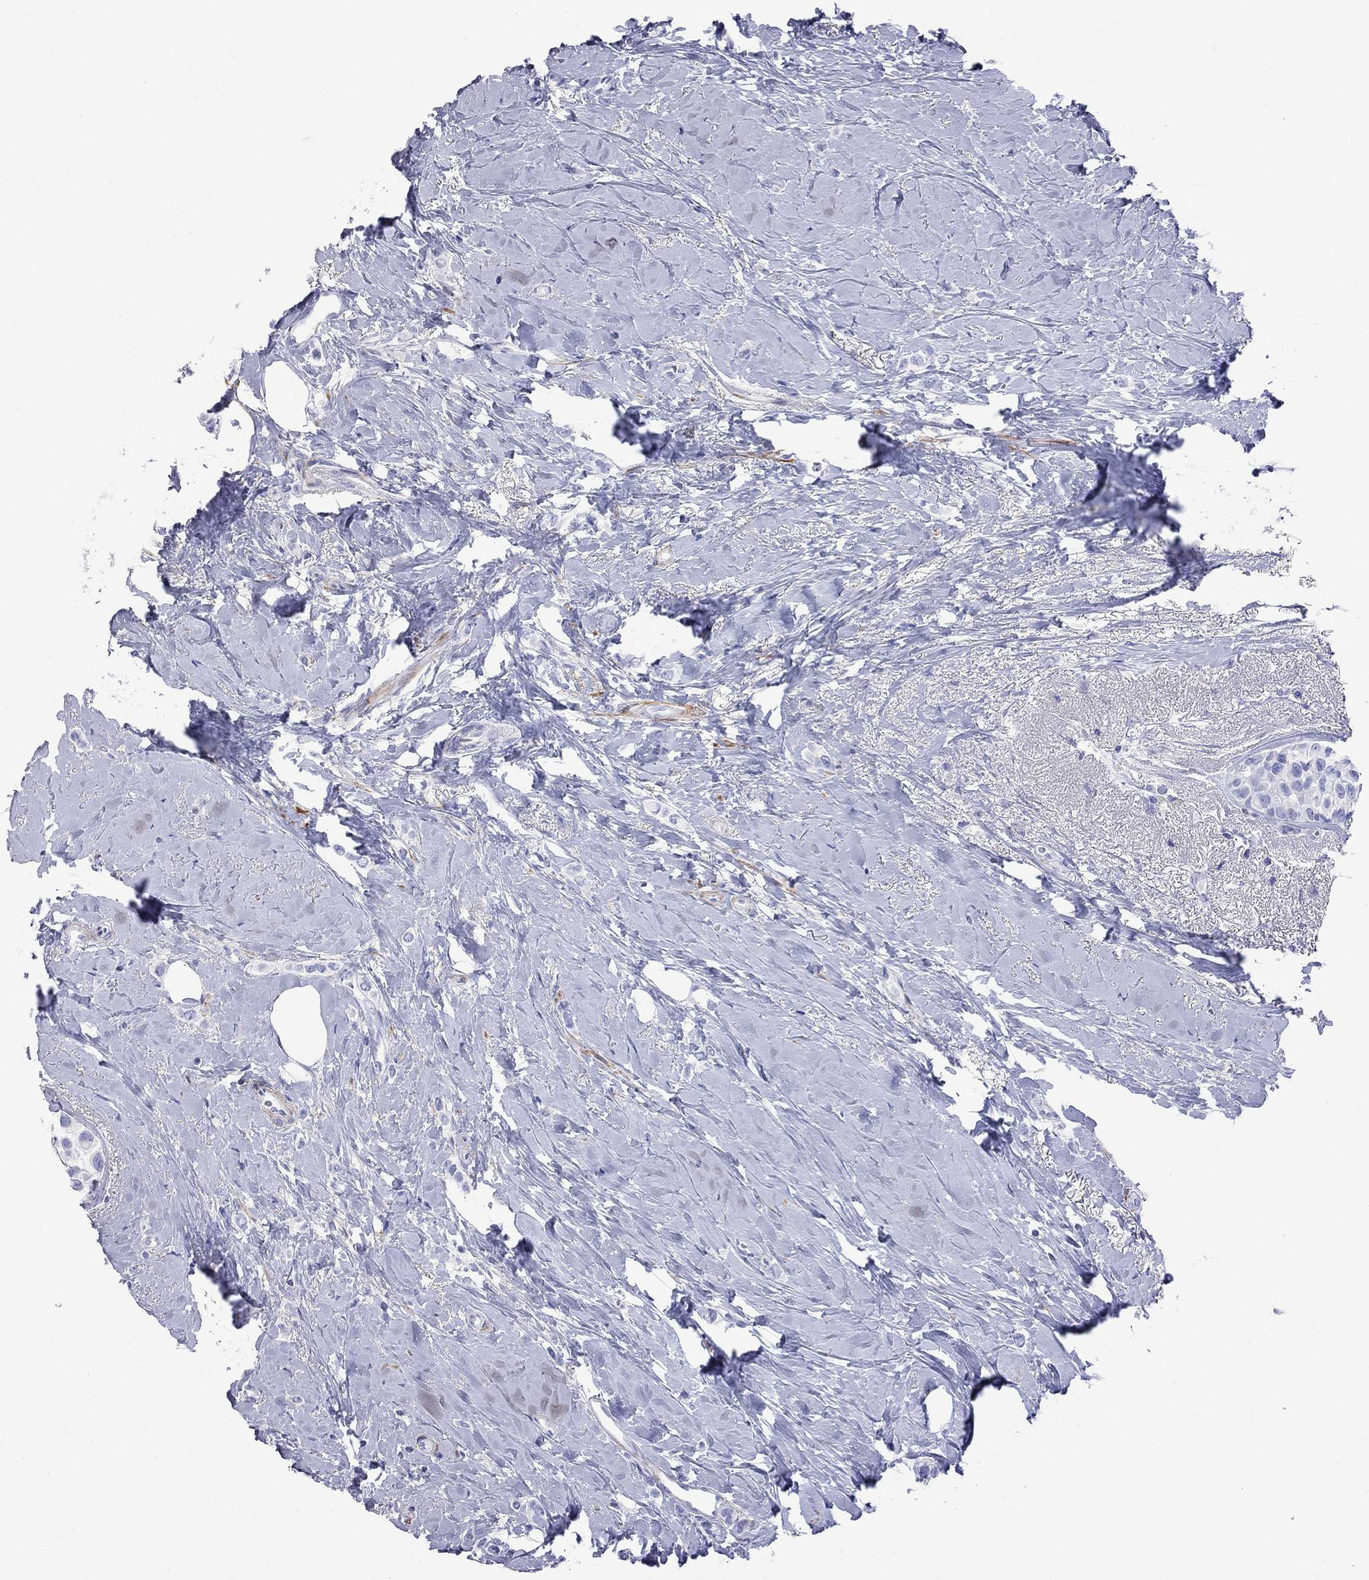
{"staining": {"intensity": "negative", "quantity": "none", "location": "none"}, "tissue": "breast cancer", "cell_type": "Tumor cells", "image_type": "cancer", "snomed": [{"axis": "morphology", "description": "Lobular carcinoma"}, {"axis": "topography", "description": "Breast"}], "caption": "This is a micrograph of immunohistochemistry (IHC) staining of breast cancer, which shows no positivity in tumor cells.", "gene": "S100A3", "patient": {"sex": "female", "age": 66}}